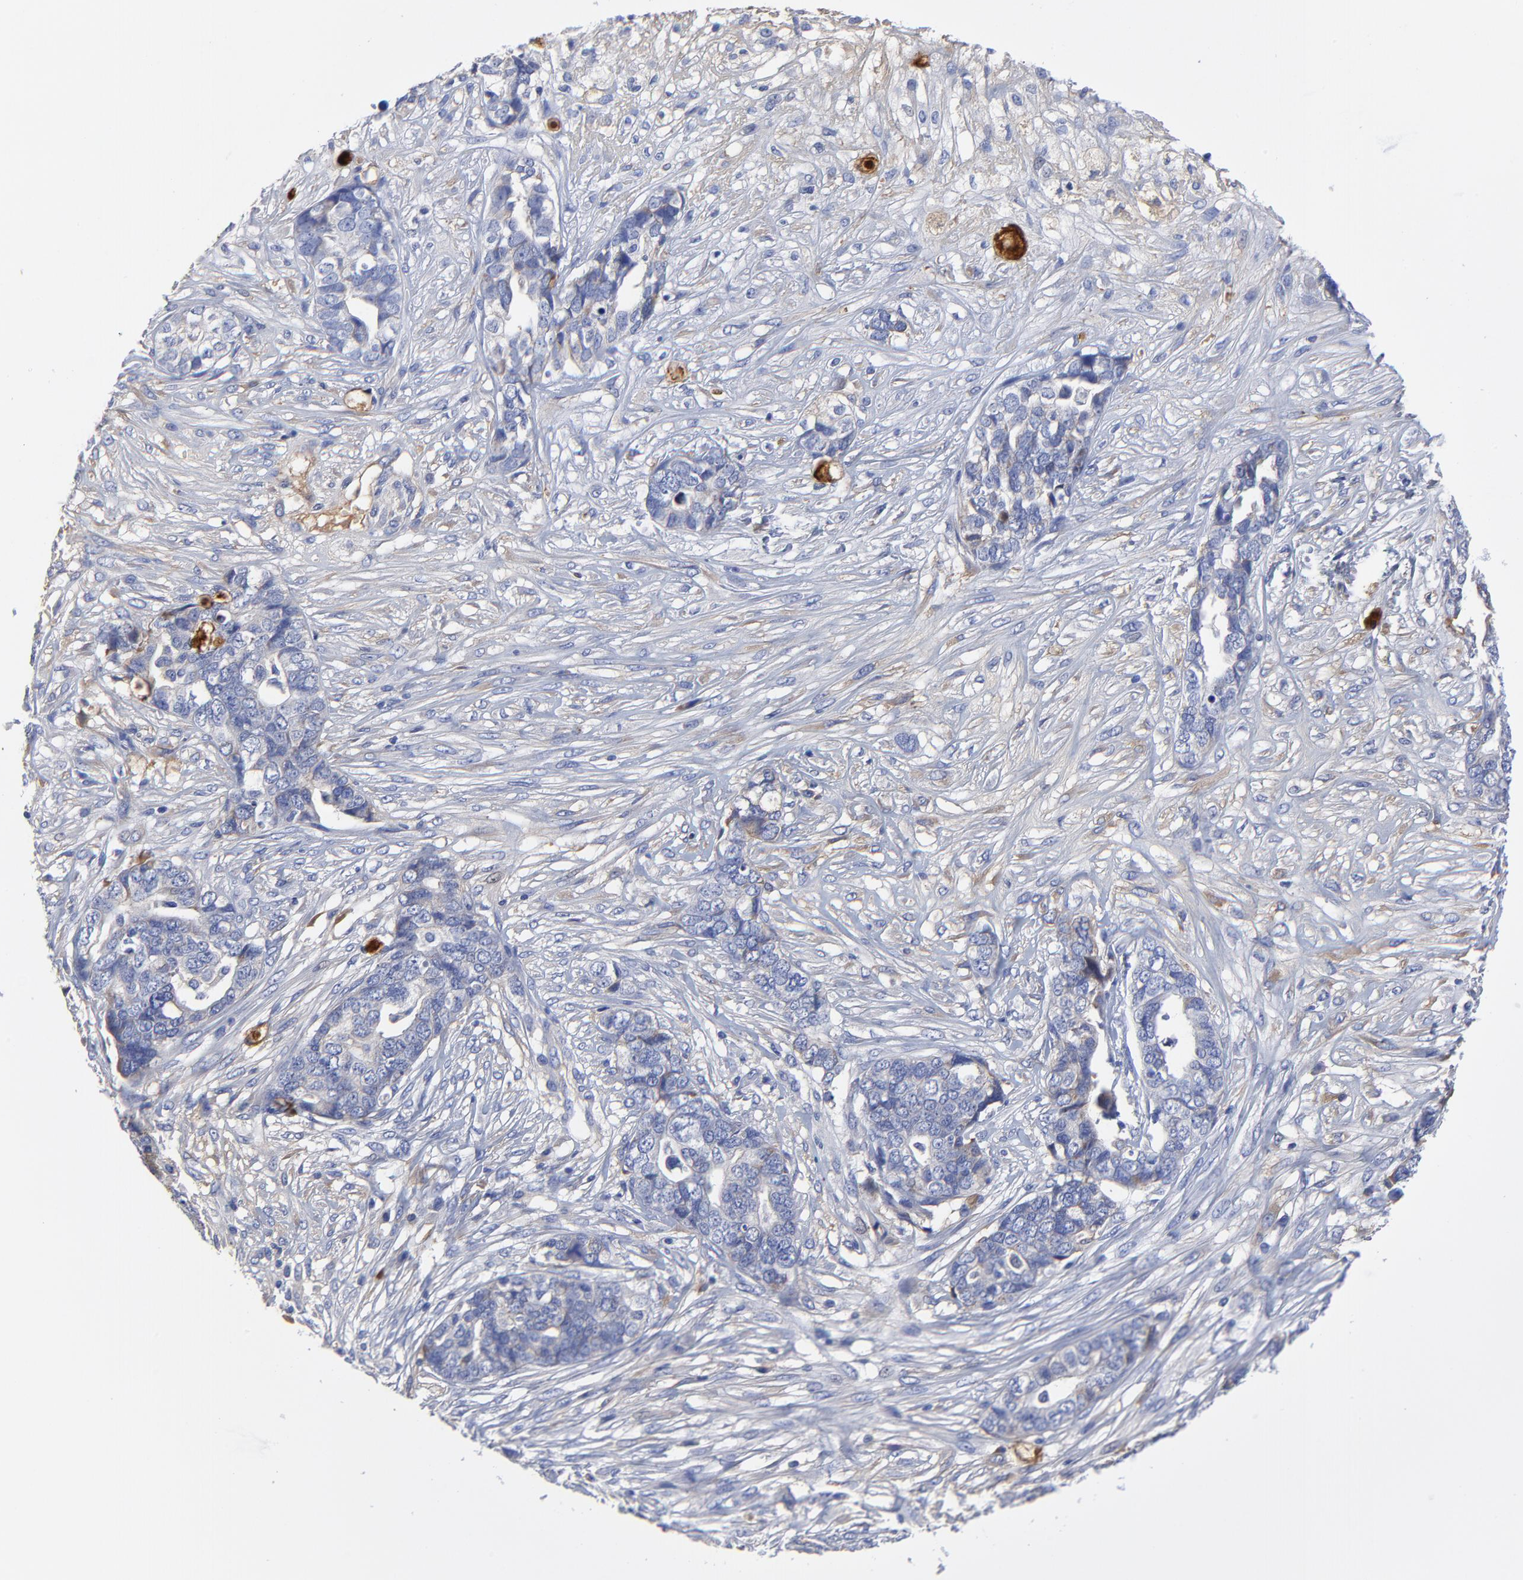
{"staining": {"intensity": "weak", "quantity": "<25%", "location": "cytoplasmic/membranous"}, "tissue": "ovarian cancer", "cell_type": "Tumor cells", "image_type": "cancer", "snomed": [{"axis": "morphology", "description": "Normal tissue, NOS"}, {"axis": "morphology", "description": "Cystadenocarcinoma, serous, NOS"}, {"axis": "topography", "description": "Fallopian tube"}, {"axis": "topography", "description": "Ovary"}], "caption": "This micrograph is of serous cystadenocarcinoma (ovarian) stained with immunohistochemistry (IHC) to label a protein in brown with the nuclei are counter-stained blue. There is no staining in tumor cells.", "gene": "IGLV3-10", "patient": {"sex": "female", "age": 56}}